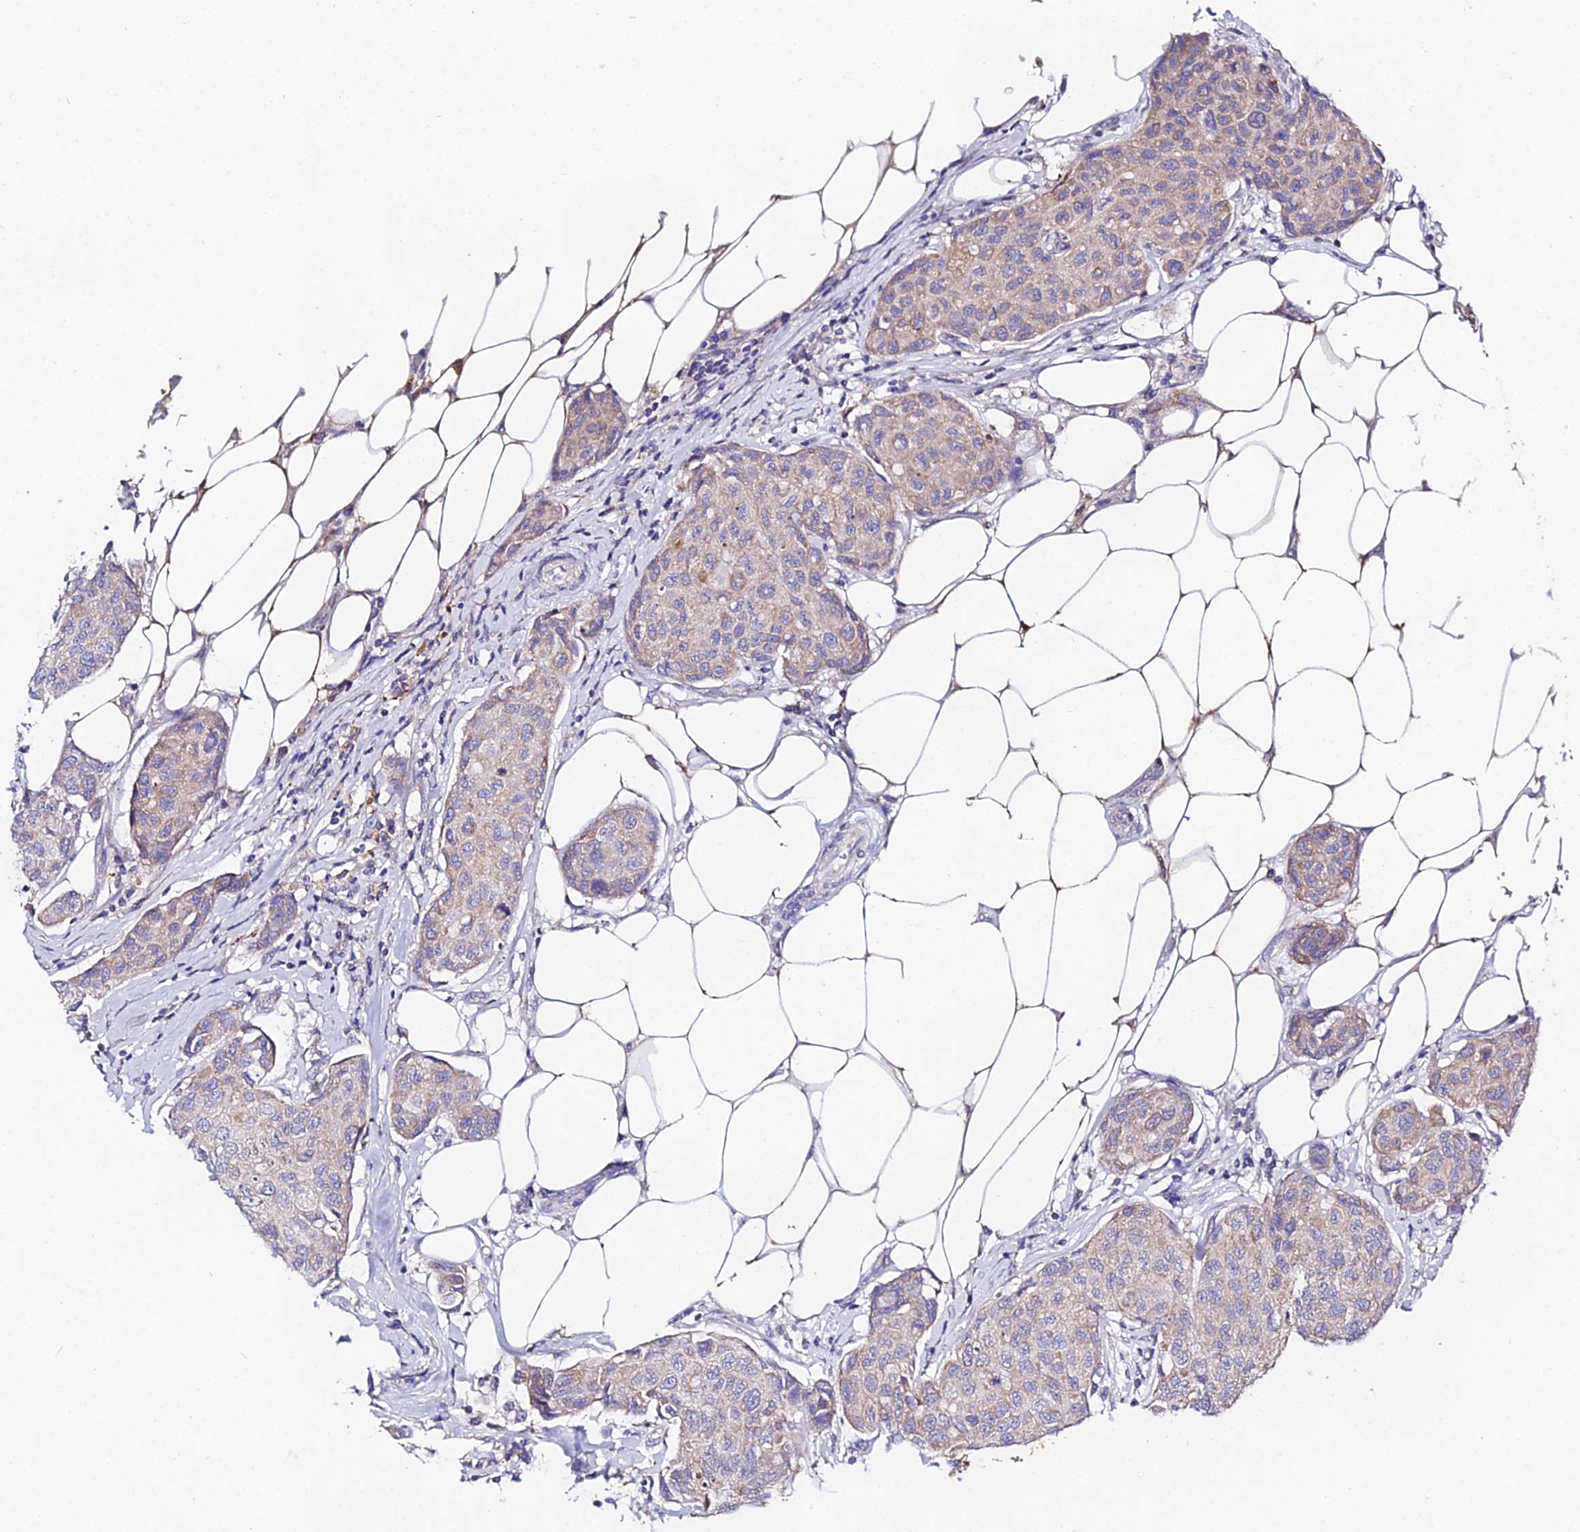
{"staining": {"intensity": "weak", "quantity": "<25%", "location": "cytoplasmic/membranous"}, "tissue": "breast cancer", "cell_type": "Tumor cells", "image_type": "cancer", "snomed": [{"axis": "morphology", "description": "Duct carcinoma"}, {"axis": "topography", "description": "Breast"}], "caption": "DAB (3,3'-diaminobenzidine) immunohistochemical staining of invasive ductal carcinoma (breast) reveals no significant staining in tumor cells. (Stains: DAB (3,3'-diaminobenzidine) immunohistochemistry with hematoxylin counter stain, Microscopy: brightfield microscopy at high magnification).", "gene": "PPP2R2C", "patient": {"sex": "female", "age": 80}}